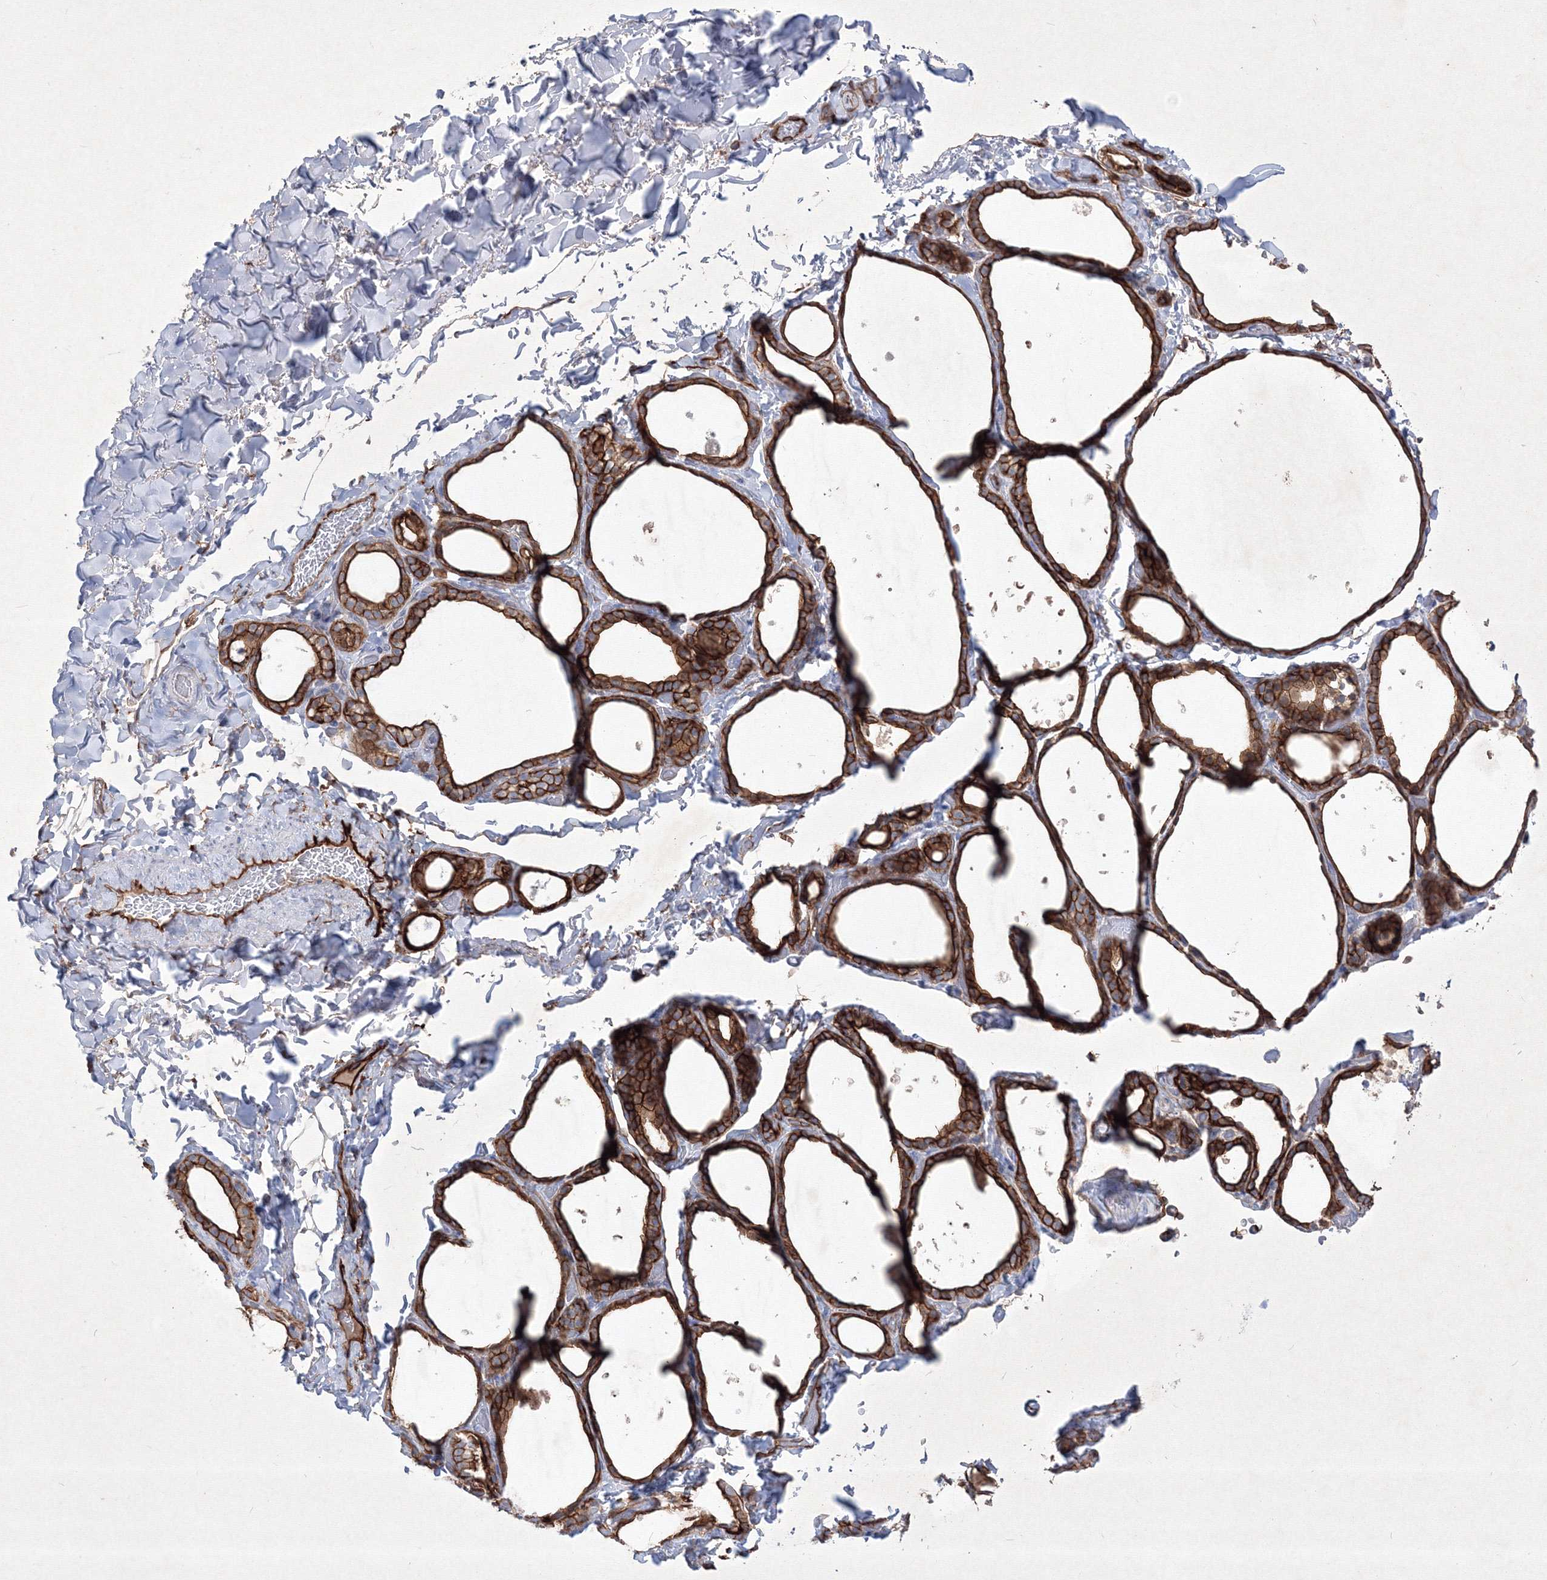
{"staining": {"intensity": "strong", "quantity": ">75%", "location": "cytoplasmic/membranous"}, "tissue": "thyroid gland", "cell_type": "Glandular cells", "image_type": "normal", "snomed": [{"axis": "morphology", "description": "Normal tissue, NOS"}, {"axis": "topography", "description": "Thyroid gland"}], "caption": "A micrograph showing strong cytoplasmic/membranous expression in approximately >75% of glandular cells in normal thyroid gland, as visualized by brown immunohistochemical staining.", "gene": "TMEM139", "patient": {"sex": "female", "age": 44}}